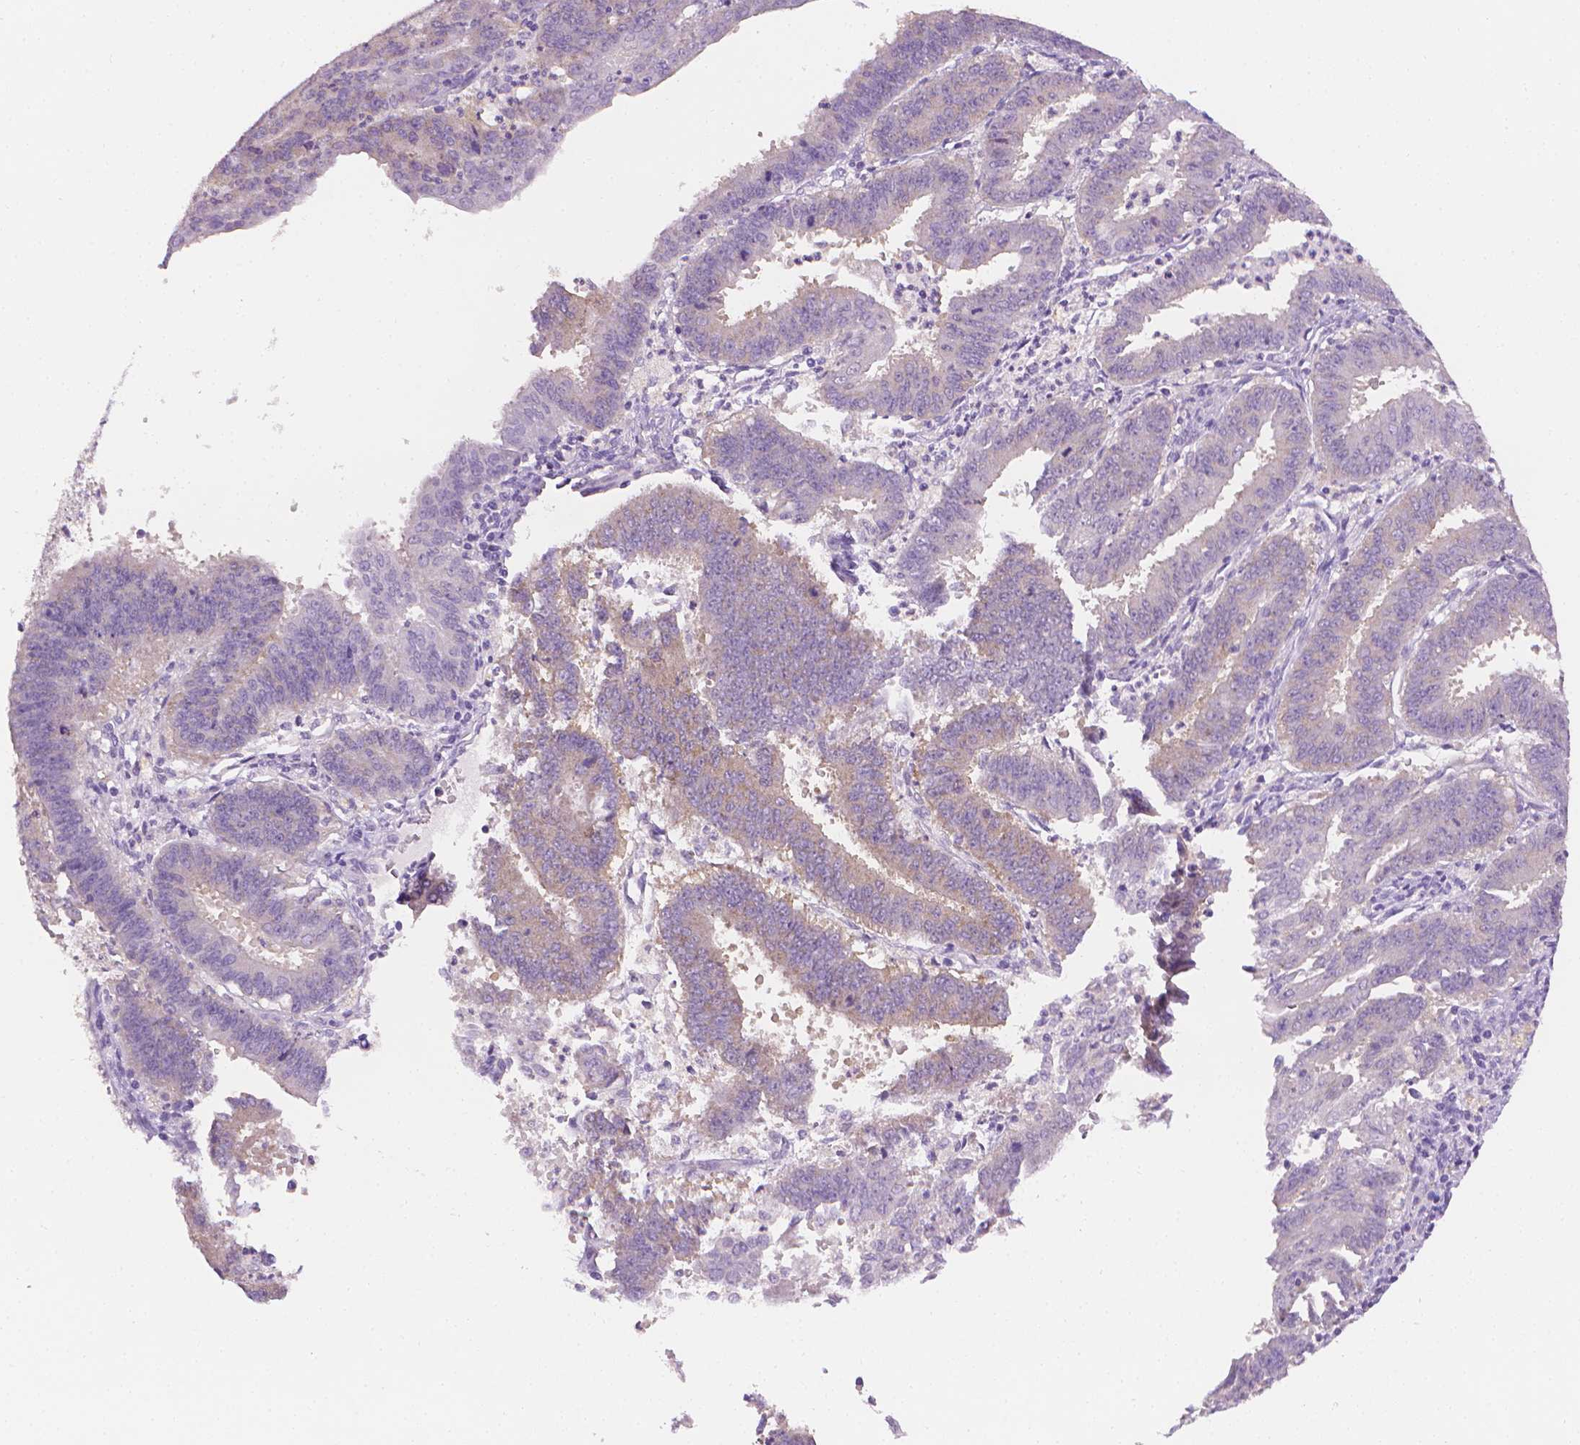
{"staining": {"intensity": "weak", "quantity": "<25%", "location": "cytoplasmic/membranous"}, "tissue": "endometrial cancer", "cell_type": "Tumor cells", "image_type": "cancer", "snomed": [{"axis": "morphology", "description": "Adenocarcinoma, NOS"}, {"axis": "topography", "description": "Endometrium"}], "caption": "Tumor cells show no significant protein expression in endometrial cancer.", "gene": "FASN", "patient": {"sex": "female", "age": 73}}